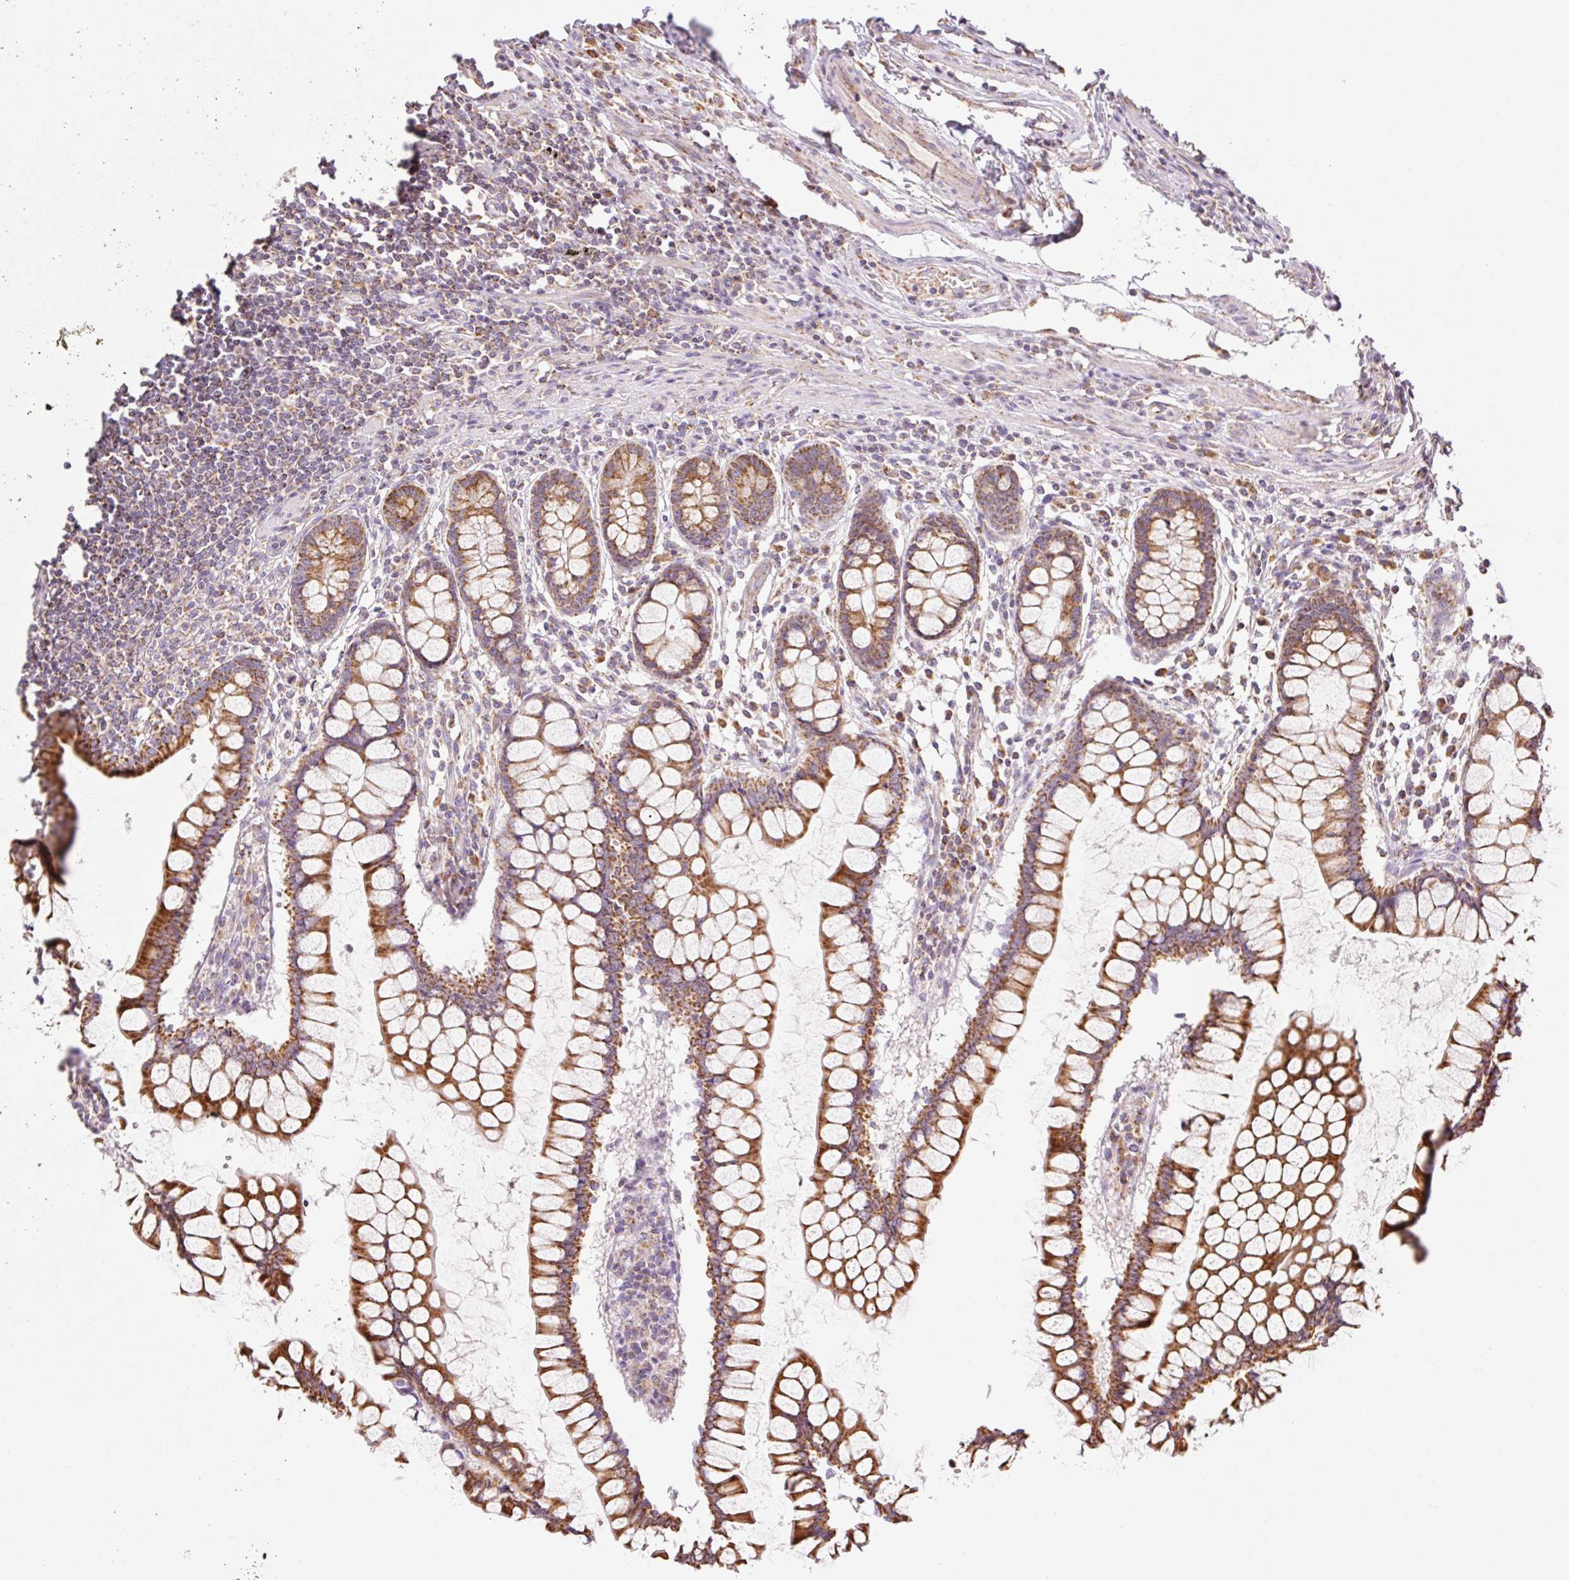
{"staining": {"intensity": "weak", "quantity": ">75%", "location": "cytoplasmic/membranous"}, "tissue": "colon", "cell_type": "Endothelial cells", "image_type": "normal", "snomed": [{"axis": "morphology", "description": "Normal tissue, NOS"}, {"axis": "morphology", "description": "Adenocarcinoma, NOS"}, {"axis": "topography", "description": "Colon"}], "caption": "About >75% of endothelial cells in normal colon show weak cytoplasmic/membranous protein expression as visualized by brown immunohistochemical staining.", "gene": "GOSR2", "patient": {"sex": "female", "age": 55}}